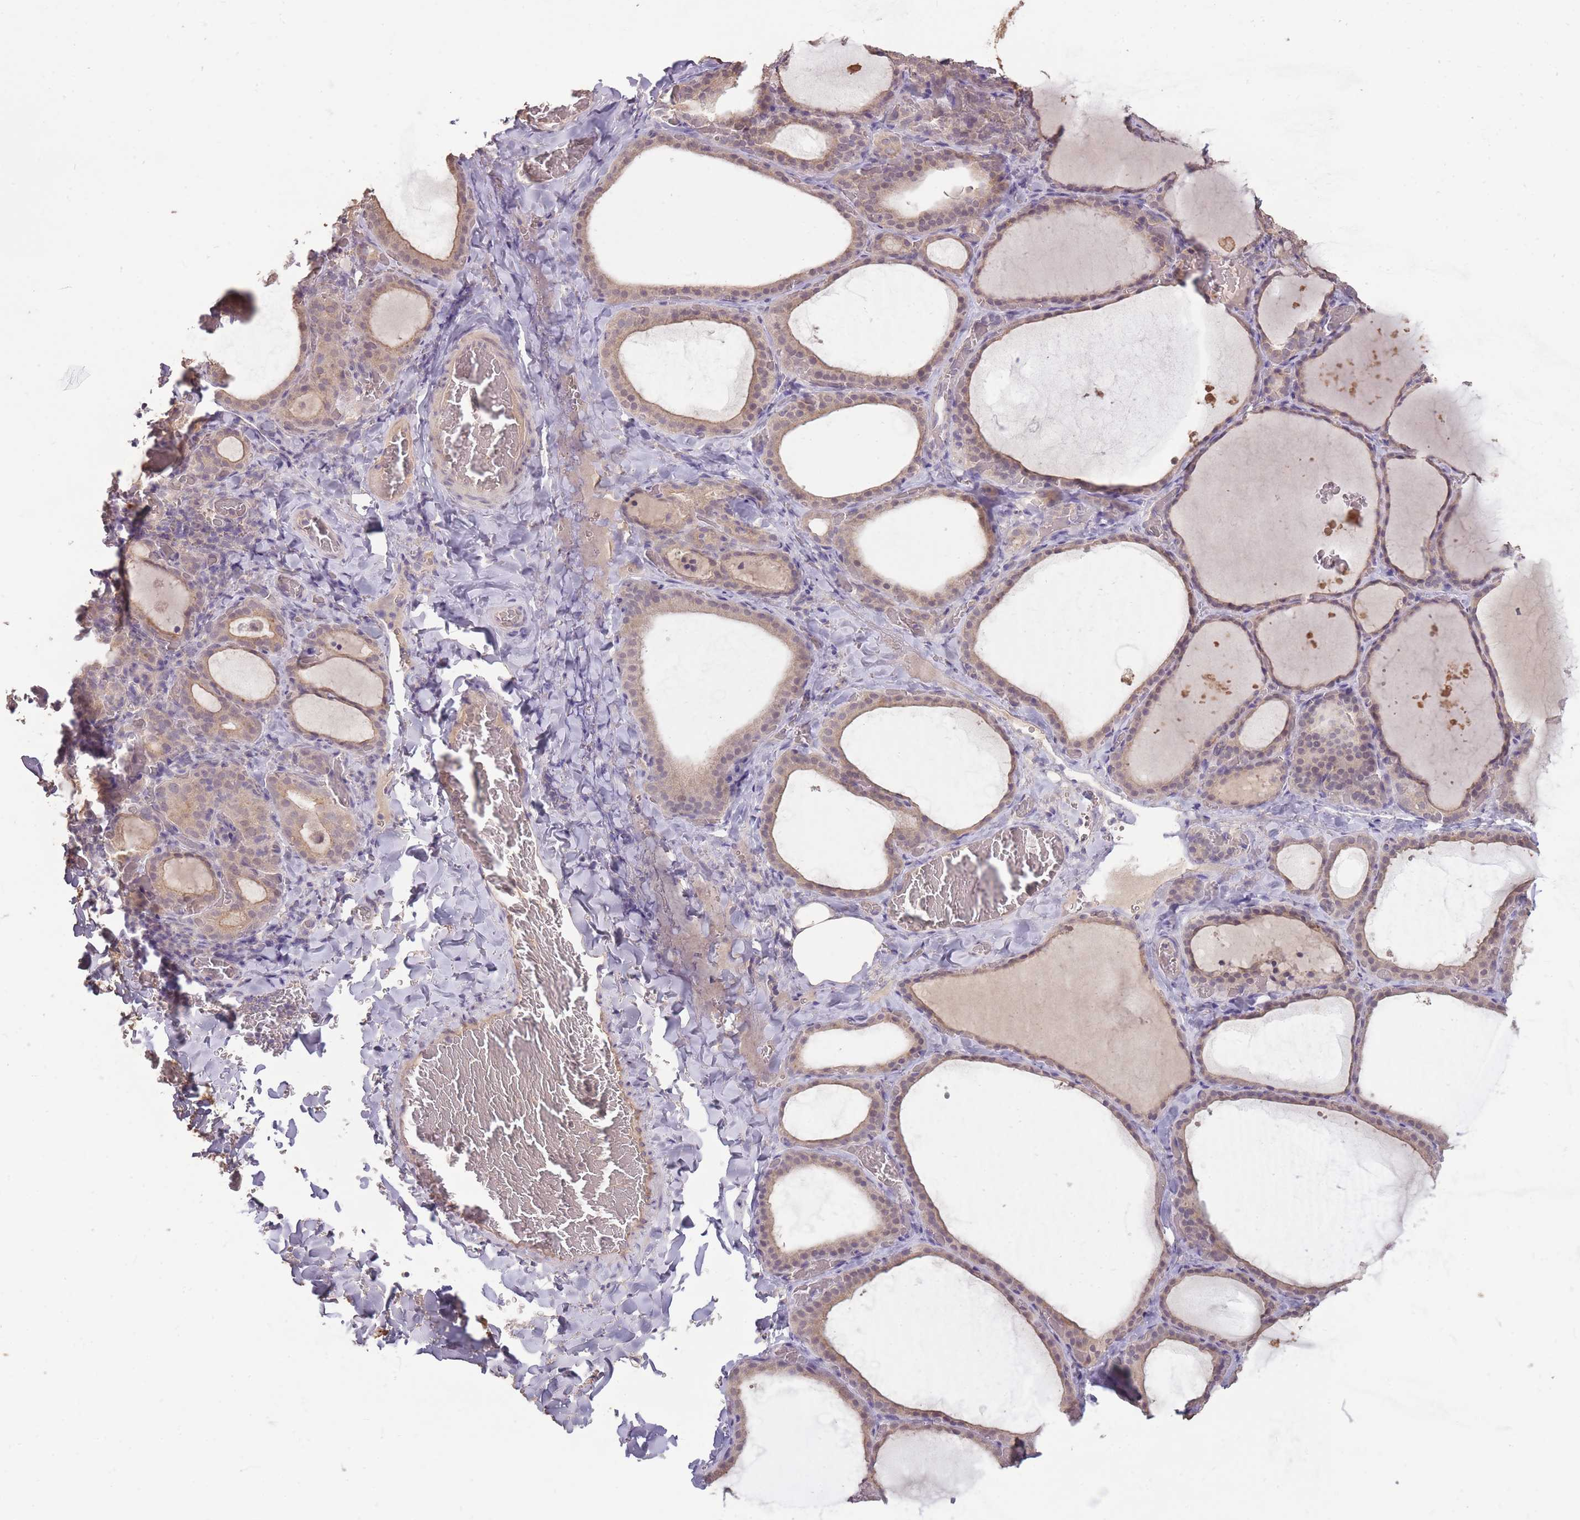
{"staining": {"intensity": "moderate", "quantity": ">75%", "location": "cytoplasmic/membranous"}, "tissue": "thyroid gland", "cell_type": "Glandular cells", "image_type": "normal", "snomed": [{"axis": "morphology", "description": "Normal tissue, NOS"}, {"axis": "topography", "description": "Thyroid gland"}], "caption": "Unremarkable thyroid gland demonstrates moderate cytoplasmic/membranous staining in about >75% of glandular cells, visualized by immunohistochemistry.", "gene": "LRATD2", "patient": {"sex": "female", "age": 39}}